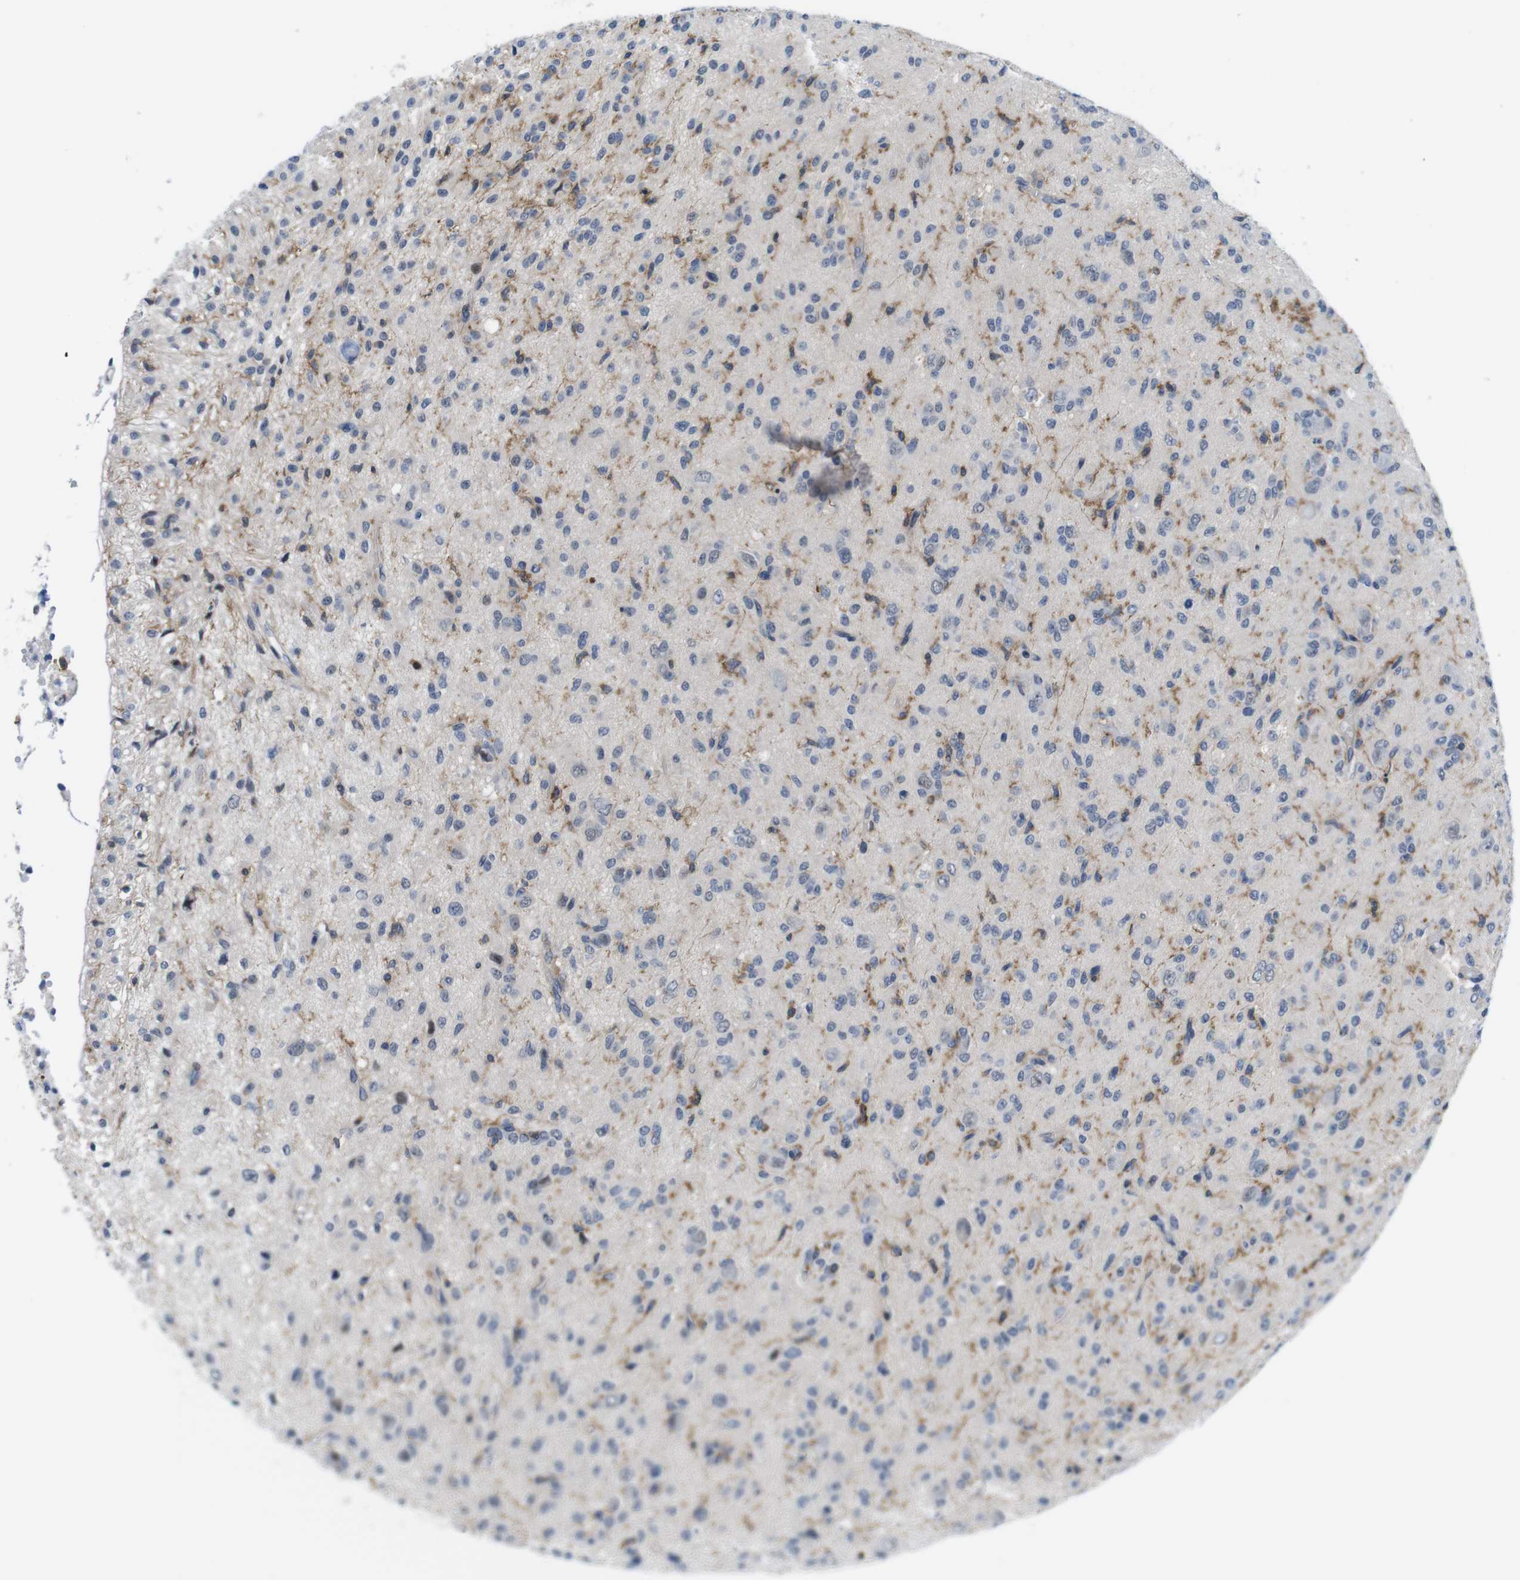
{"staining": {"intensity": "weak", "quantity": "<25%", "location": "cytoplasmic/membranous"}, "tissue": "glioma", "cell_type": "Tumor cells", "image_type": "cancer", "snomed": [{"axis": "morphology", "description": "Glioma, malignant, High grade"}, {"axis": "topography", "description": "Brain"}], "caption": "This is an IHC micrograph of glioma. There is no staining in tumor cells.", "gene": "CD300C", "patient": {"sex": "female", "age": 59}}